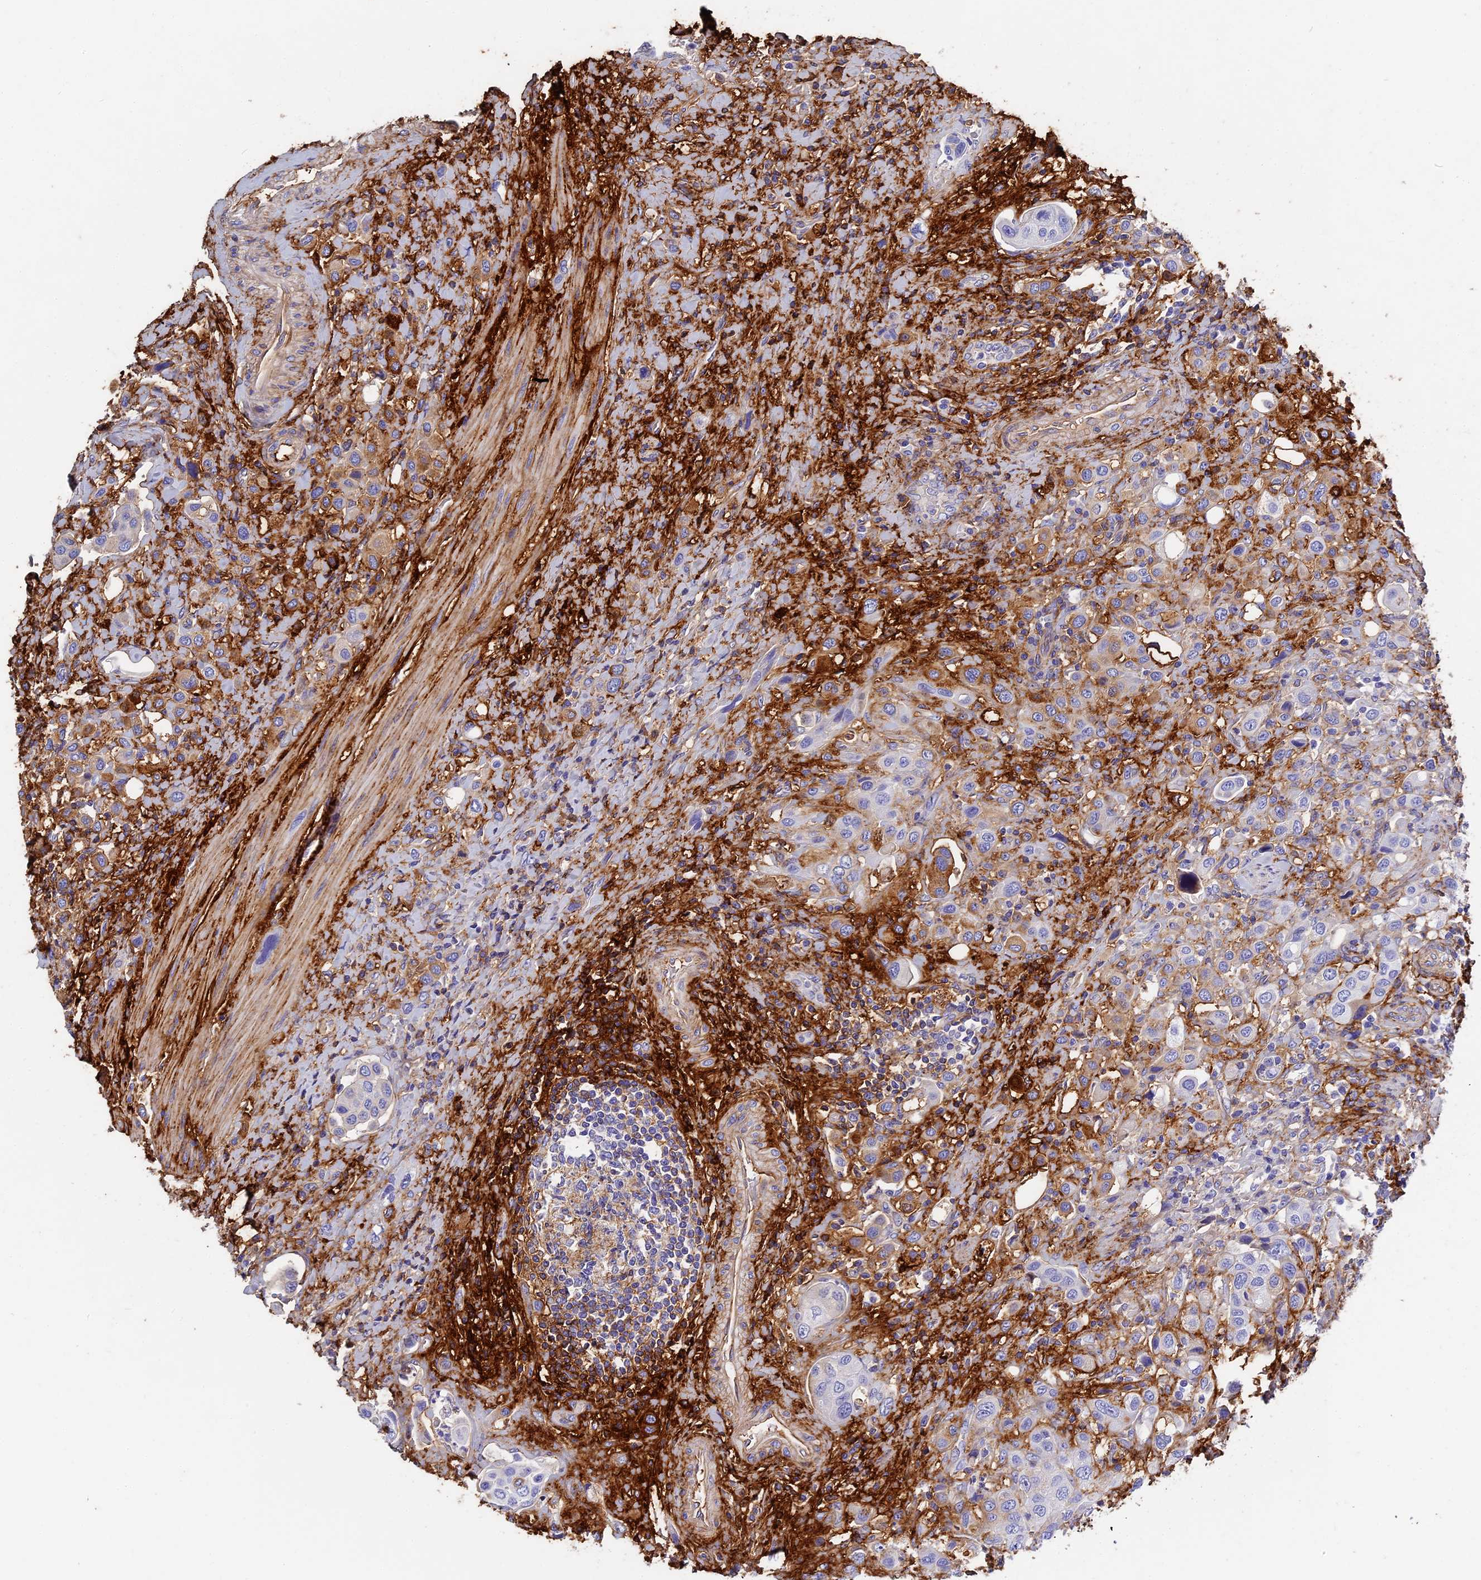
{"staining": {"intensity": "strong", "quantity": "<25%", "location": "cytoplasmic/membranous"}, "tissue": "urothelial cancer", "cell_type": "Tumor cells", "image_type": "cancer", "snomed": [{"axis": "morphology", "description": "Urothelial carcinoma, High grade"}, {"axis": "topography", "description": "Urinary bladder"}], "caption": "High-magnification brightfield microscopy of urothelial cancer stained with DAB (brown) and counterstained with hematoxylin (blue). tumor cells exhibit strong cytoplasmic/membranous staining is identified in about<25% of cells. Nuclei are stained in blue.", "gene": "ITIH1", "patient": {"sex": "male", "age": 50}}